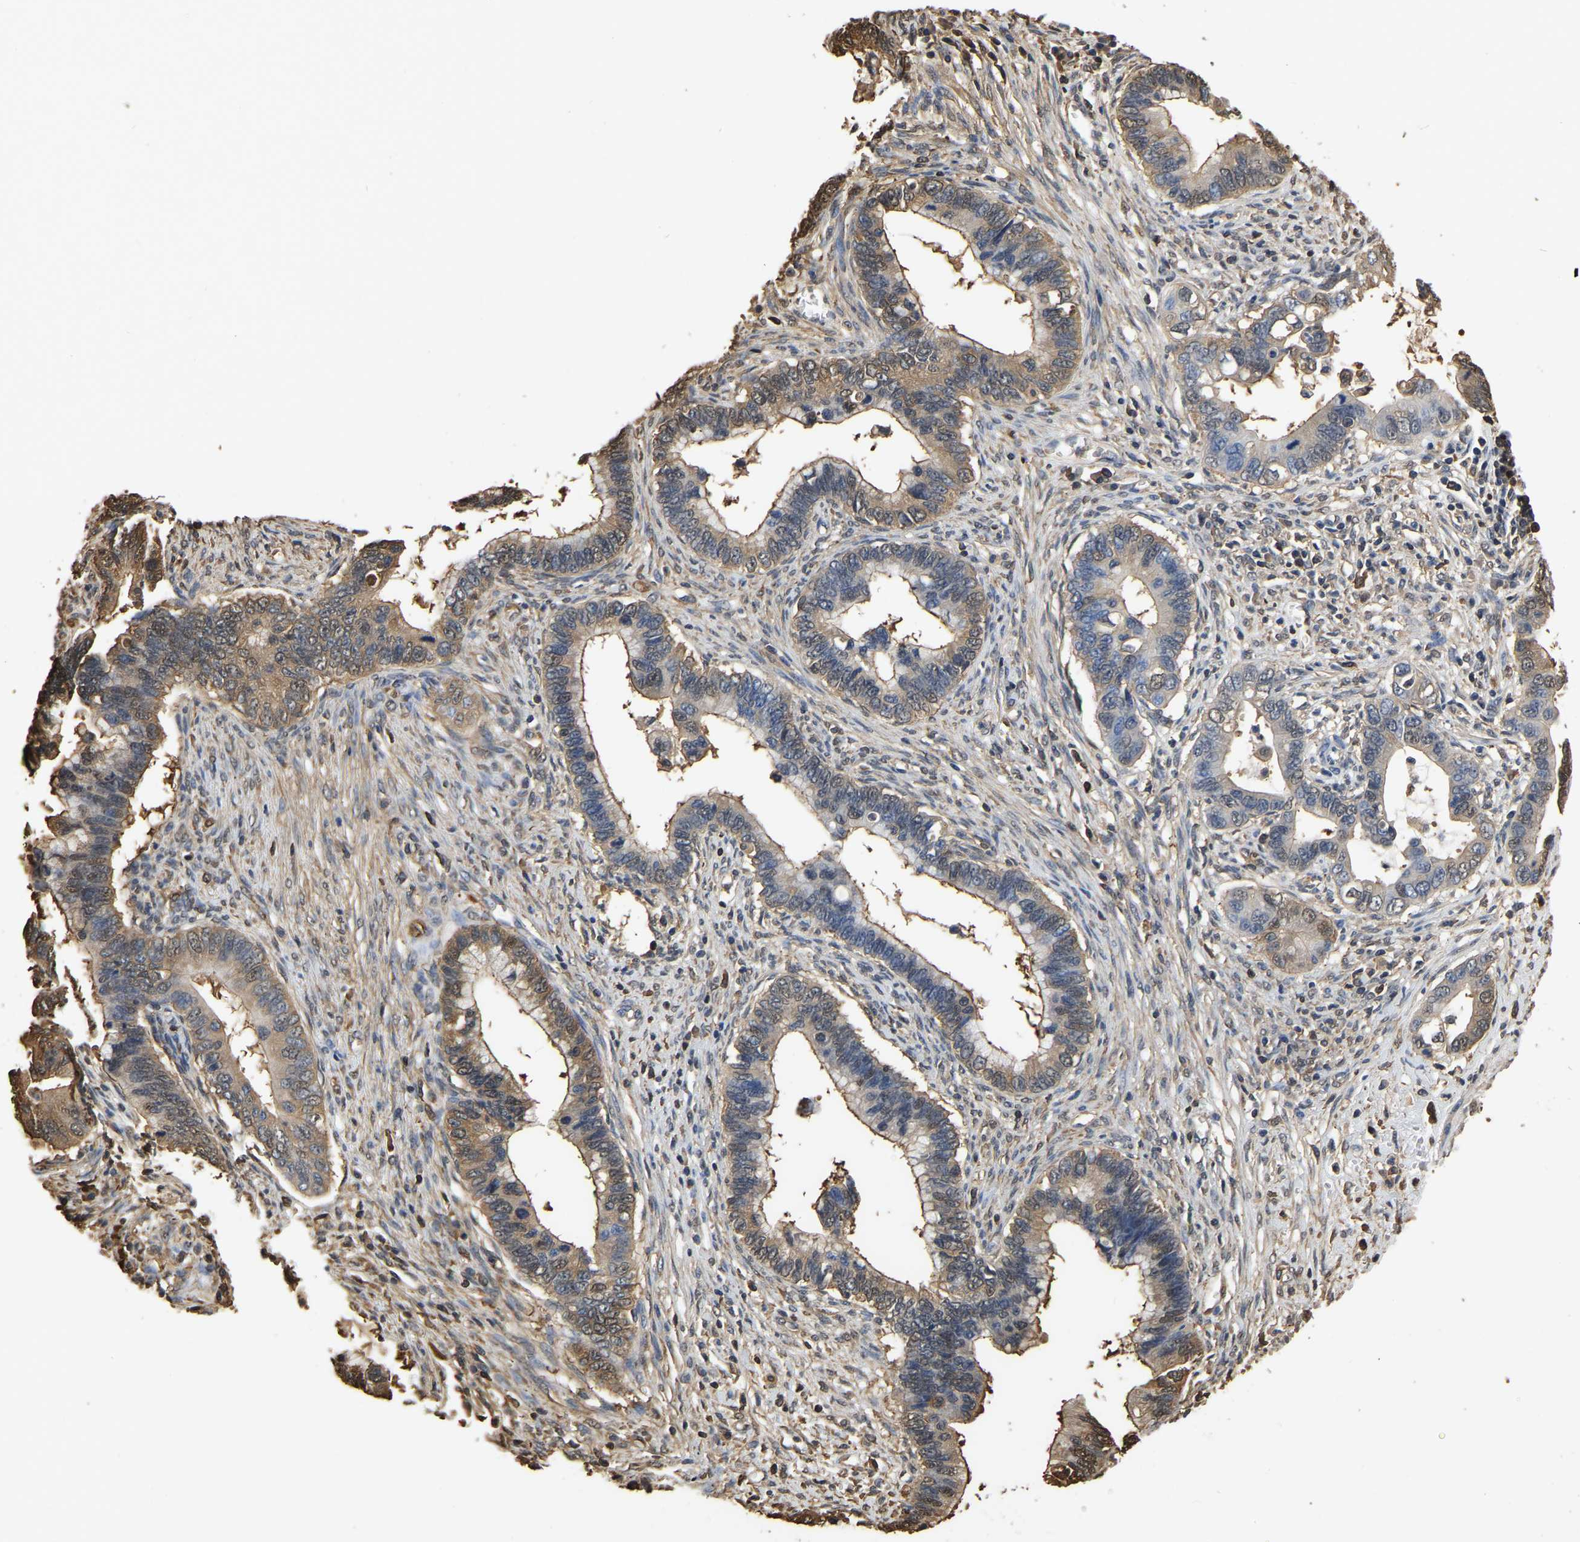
{"staining": {"intensity": "moderate", "quantity": ">75%", "location": "cytoplasmic/membranous"}, "tissue": "cervical cancer", "cell_type": "Tumor cells", "image_type": "cancer", "snomed": [{"axis": "morphology", "description": "Adenocarcinoma, NOS"}, {"axis": "topography", "description": "Cervix"}], "caption": "Immunohistochemical staining of cervical cancer exhibits medium levels of moderate cytoplasmic/membranous positivity in about >75% of tumor cells. (DAB (3,3'-diaminobenzidine) IHC, brown staining for protein, blue staining for nuclei).", "gene": "LDHB", "patient": {"sex": "female", "age": 44}}